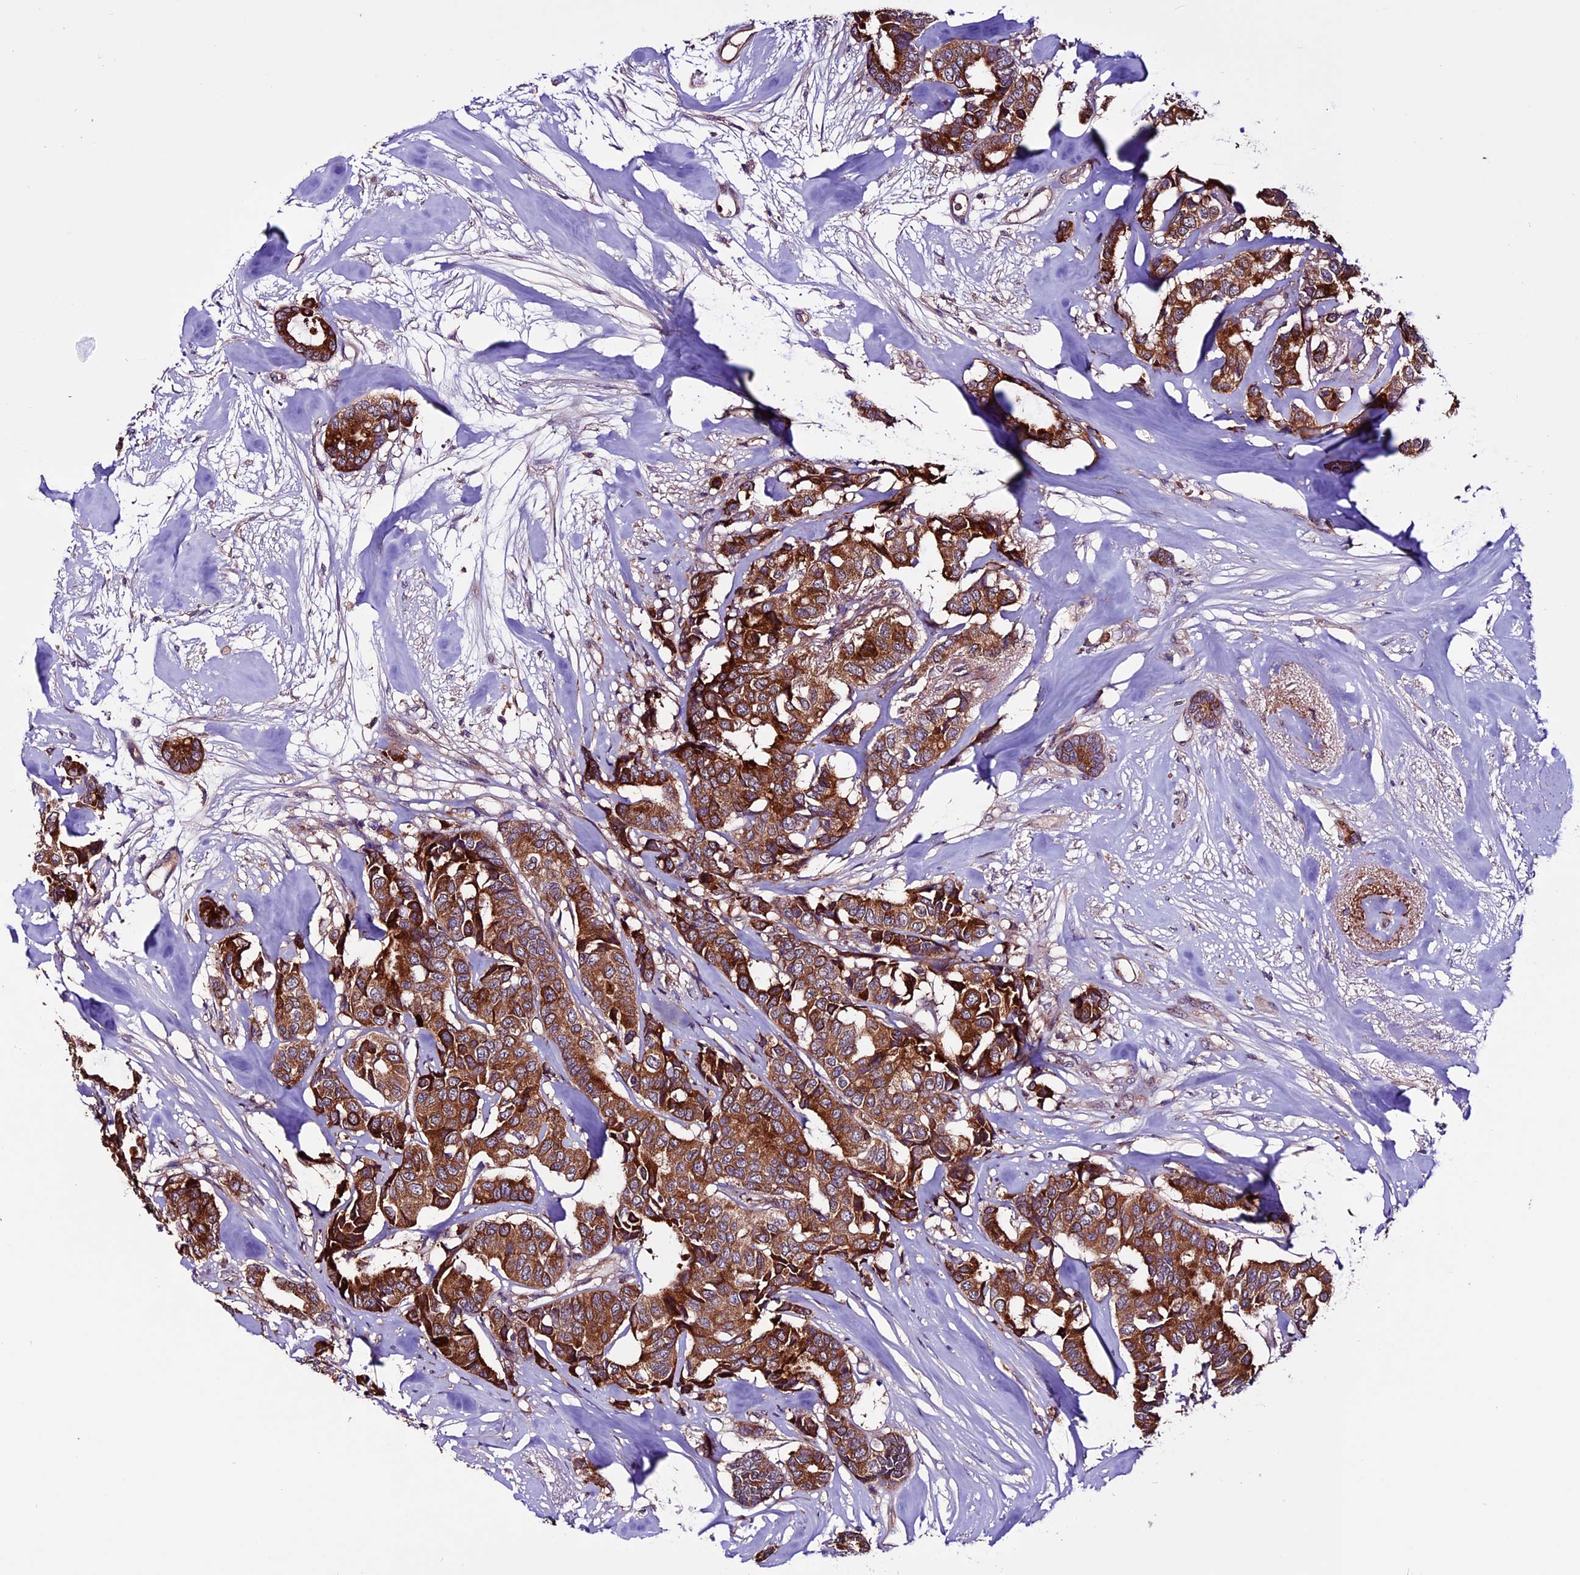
{"staining": {"intensity": "strong", "quantity": ">75%", "location": "cytoplasmic/membranous"}, "tissue": "breast cancer", "cell_type": "Tumor cells", "image_type": "cancer", "snomed": [{"axis": "morphology", "description": "Duct carcinoma"}, {"axis": "topography", "description": "Breast"}], "caption": "Tumor cells display high levels of strong cytoplasmic/membranous staining in approximately >75% of cells in human breast cancer (infiltrating ductal carcinoma).", "gene": "RINL", "patient": {"sex": "female", "age": 87}}